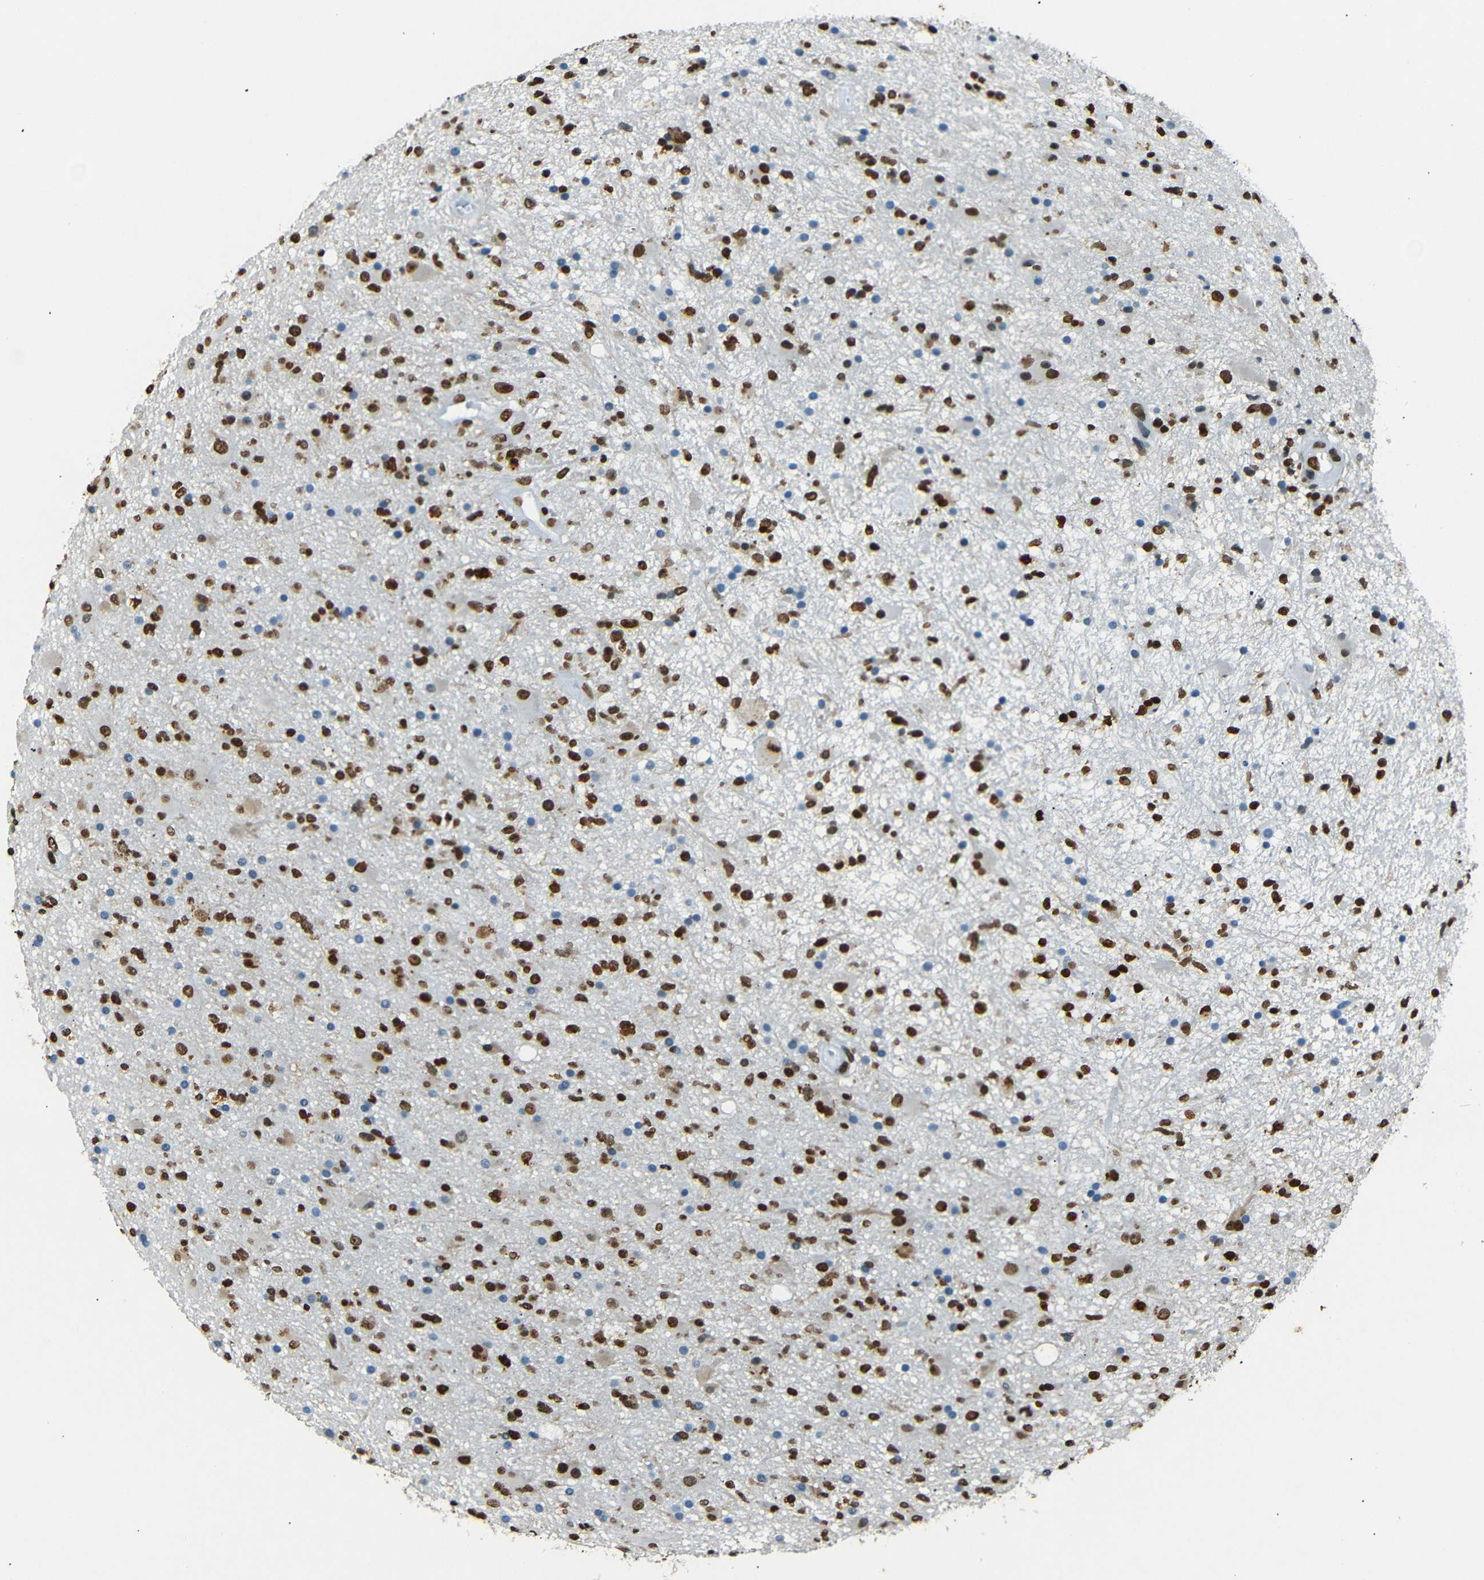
{"staining": {"intensity": "strong", "quantity": ">75%", "location": "nuclear"}, "tissue": "glioma", "cell_type": "Tumor cells", "image_type": "cancer", "snomed": [{"axis": "morphology", "description": "Glioma, malignant, High grade"}, {"axis": "topography", "description": "Brain"}], "caption": "Tumor cells demonstrate high levels of strong nuclear staining in approximately >75% of cells in human glioma.", "gene": "HMGN1", "patient": {"sex": "male", "age": 33}}